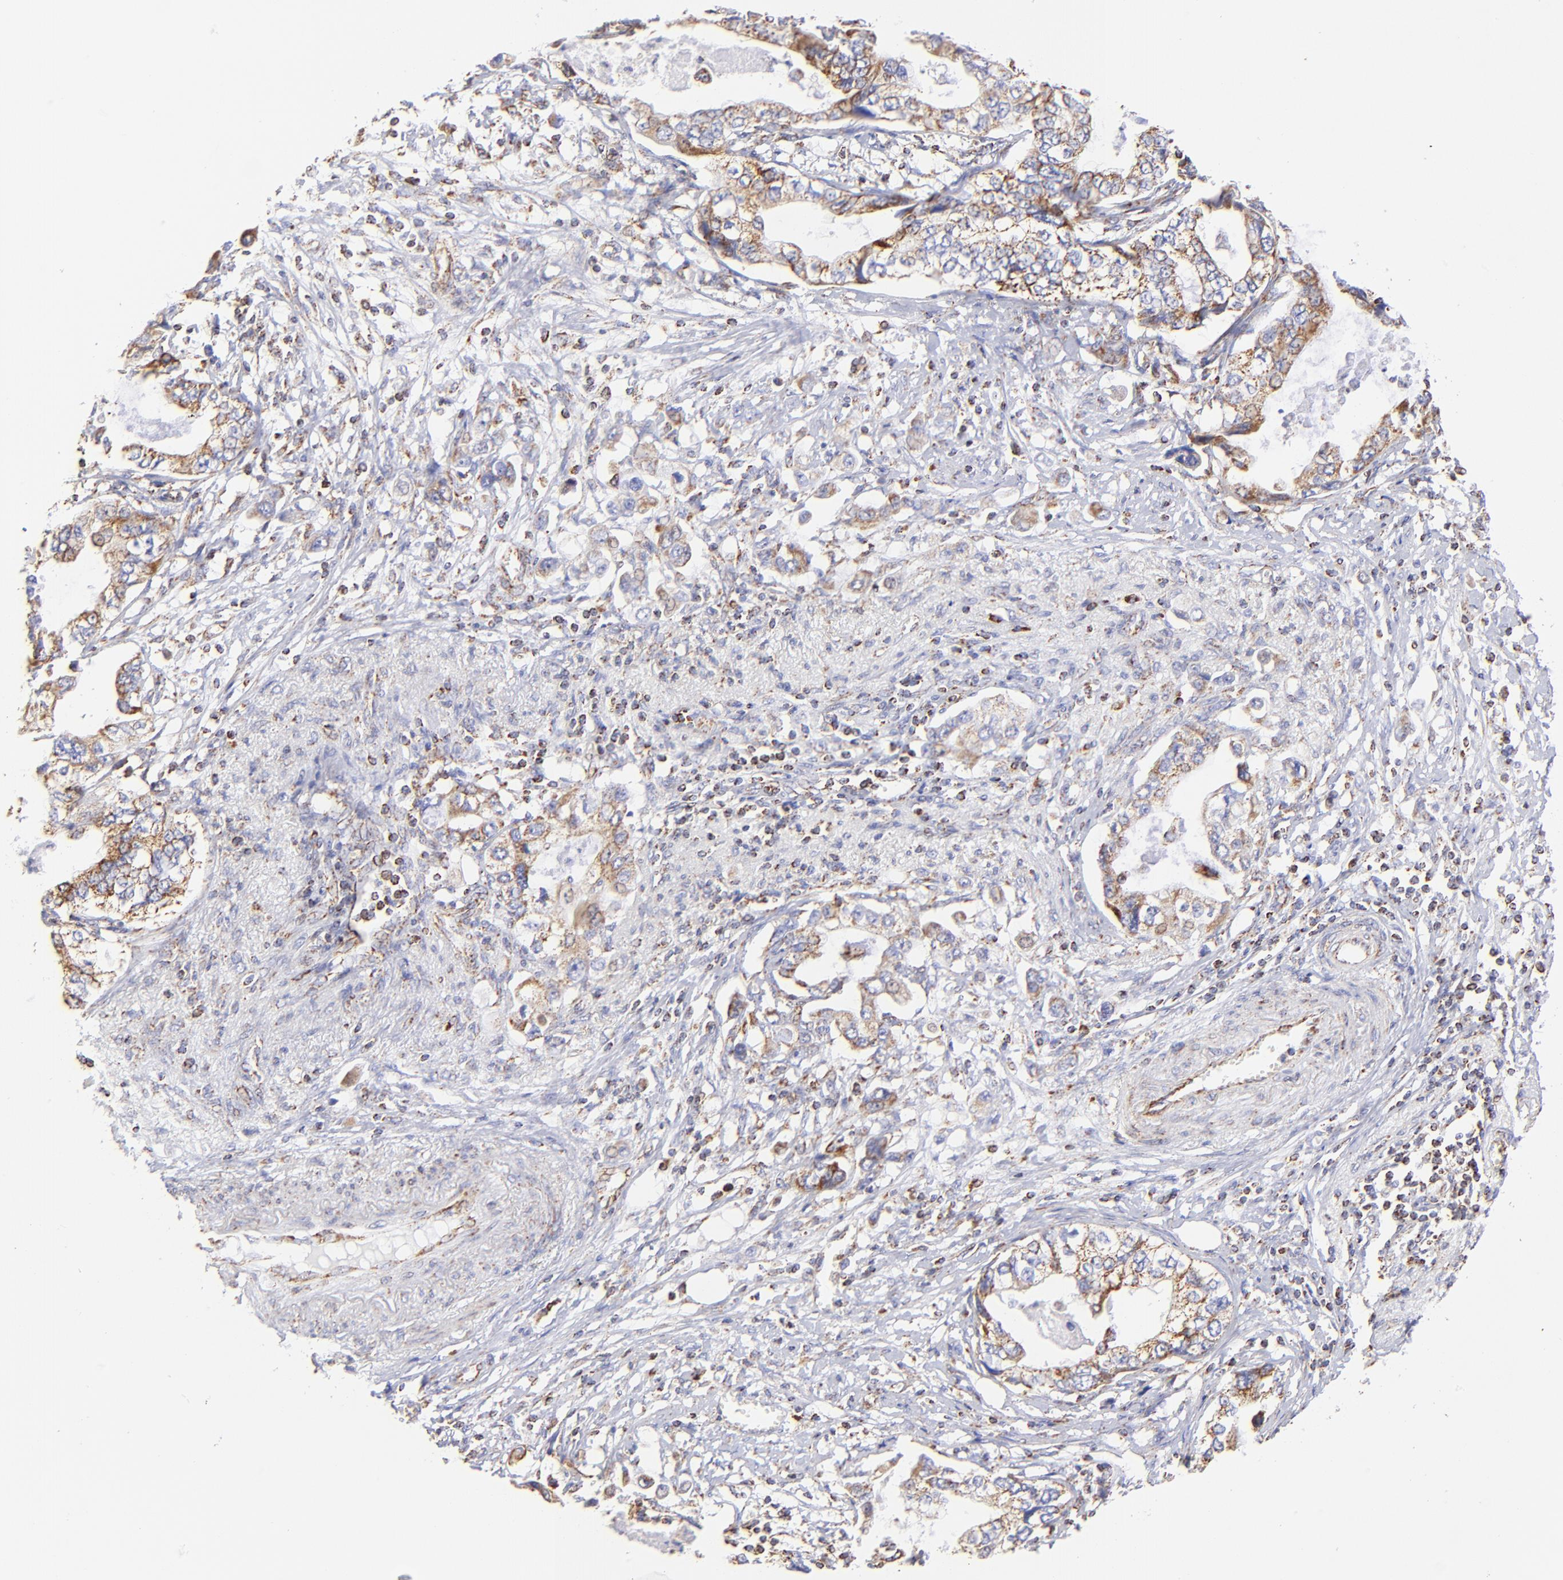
{"staining": {"intensity": "moderate", "quantity": "25%-75%", "location": "cytoplasmic/membranous"}, "tissue": "stomach cancer", "cell_type": "Tumor cells", "image_type": "cancer", "snomed": [{"axis": "morphology", "description": "Adenocarcinoma, NOS"}, {"axis": "topography", "description": "Pancreas"}, {"axis": "topography", "description": "Stomach, upper"}], "caption": "IHC (DAB) staining of adenocarcinoma (stomach) displays moderate cytoplasmic/membranous protein expression in approximately 25%-75% of tumor cells.", "gene": "ECH1", "patient": {"sex": "male", "age": 77}}